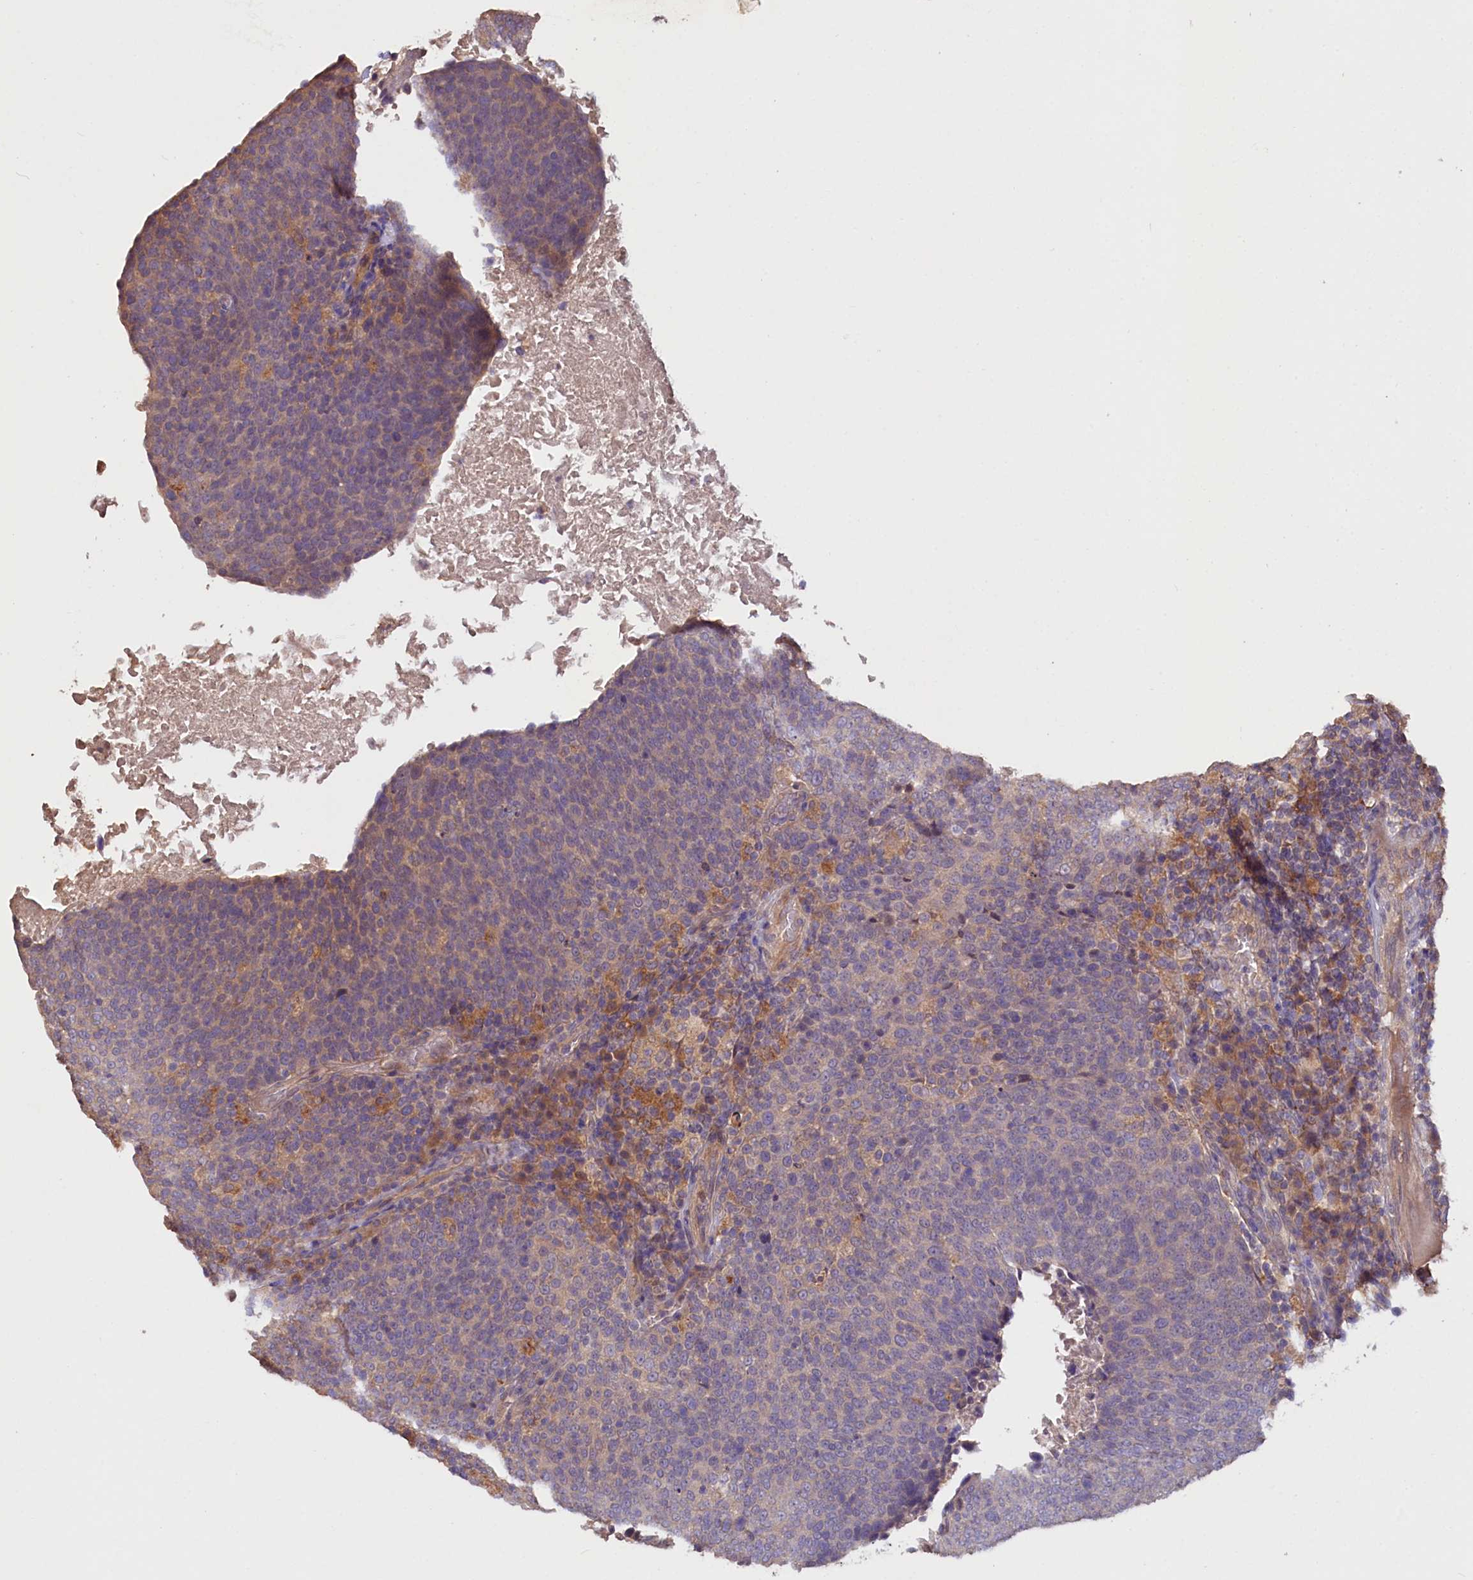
{"staining": {"intensity": "negative", "quantity": "none", "location": "none"}, "tissue": "head and neck cancer", "cell_type": "Tumor cells", "image_type": "cancer", "snomed": [{"axis": "morphology", "description": "Squamous cell carcinoma, NOS"}, {"axis": "morphology", "description": "Squamous cell carcinoma, metastatic, NOS"}, {"axis": "topography", "description": "Lymph node"}, {"axis": "topography", "description": "Head-Neck"}], "caption": "Tumor cells show no significant expression in head and neck cancer (metastatic squamous cell carcinoma). (Stains: DAB (3,3'-diaminobenzidine) IHC with hematoxylin counter stain, Microscopy: brightfield microscopy at high magnification).", "gene": "ETFBKMT", "patient": {"sex": "male", "age": 62}}